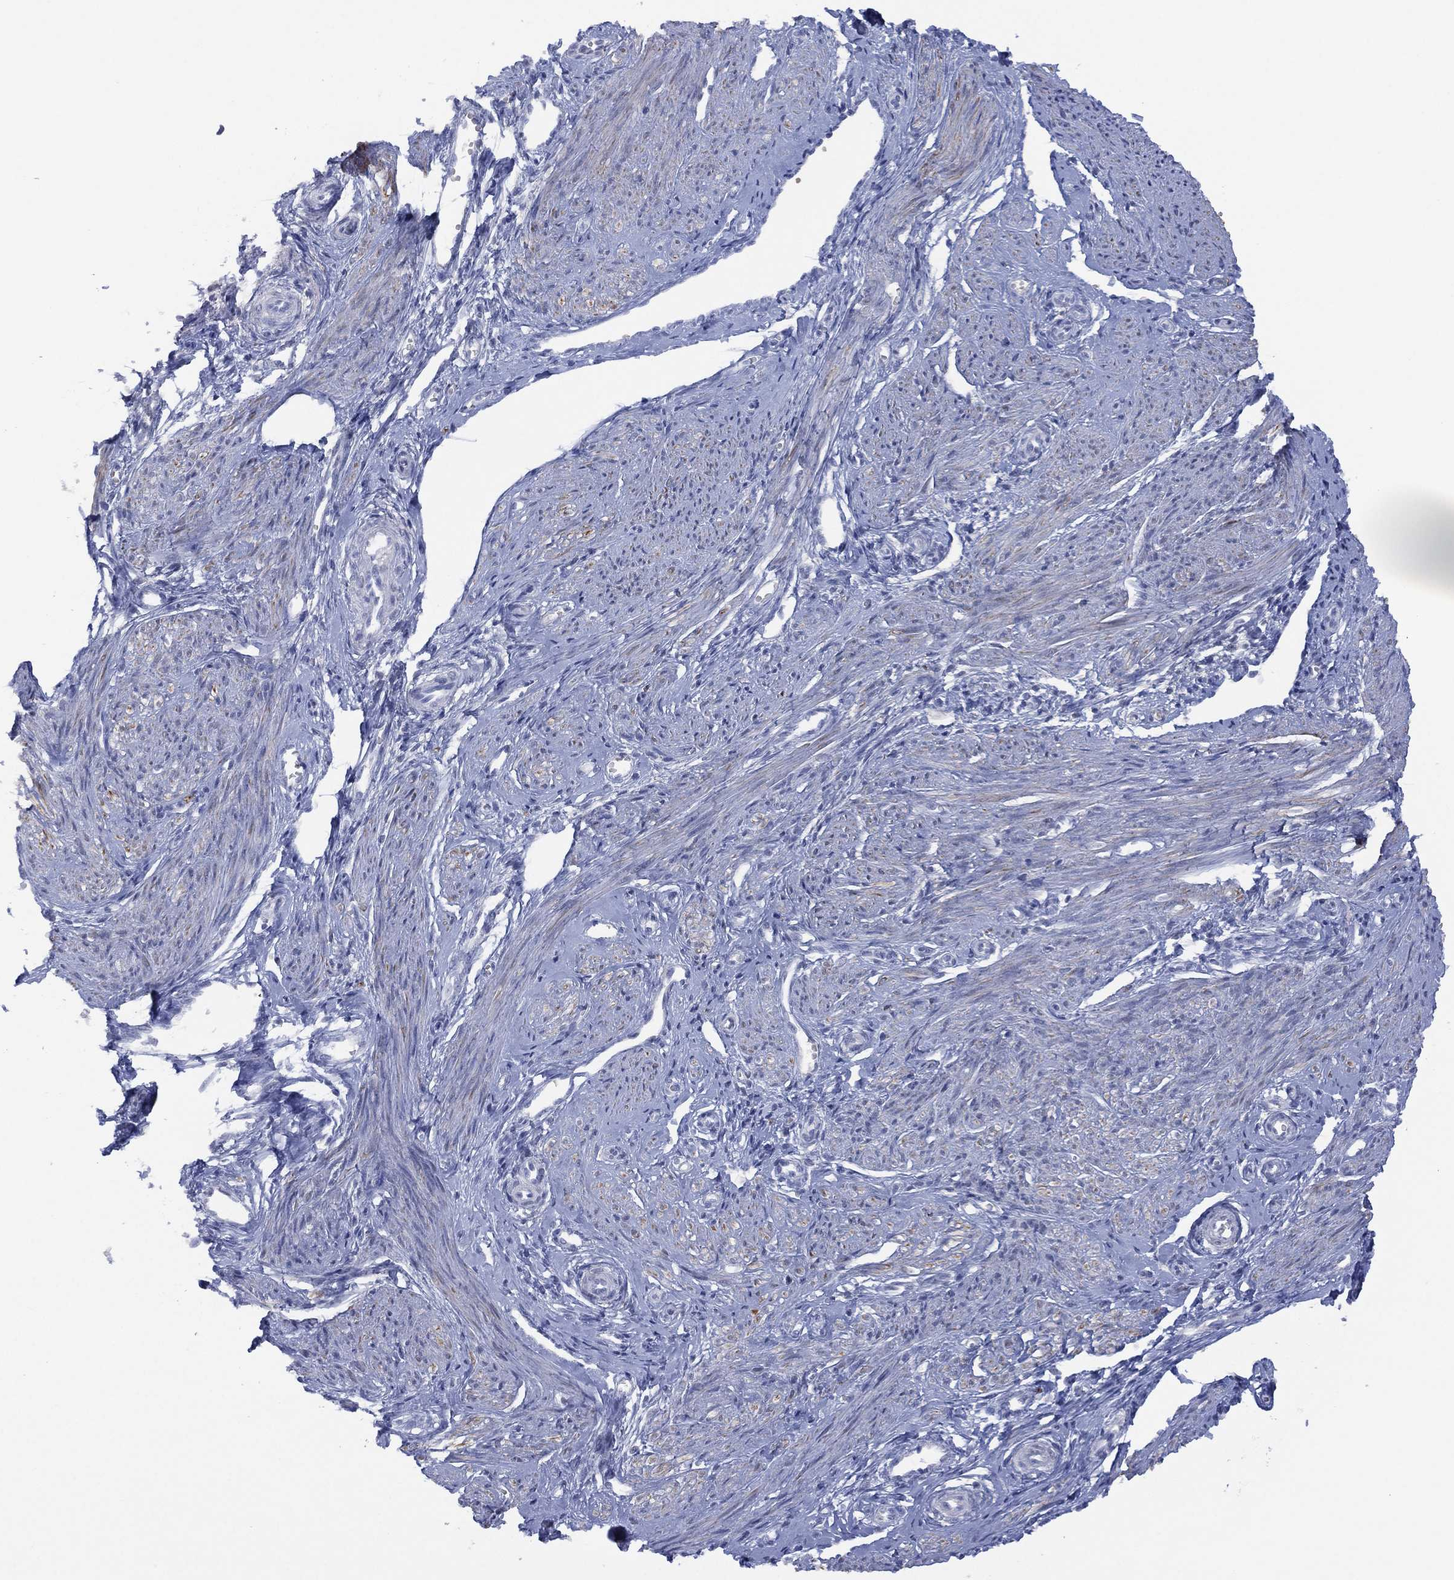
{"staining": {"intensity": "negative", "quantity": "none", "location": "none"}, "tissue": "endometrium", "cell_type": "Cells in endometrial stroma", "image_type": "normal", "snomed": [{"axis": "morphology", "description": "Normal tissue, NOS"}, {"axis": "topography", "description": "Cervix"}, {"axis": "topography", "description": "Endometrium"}], "caption": "High magnification brightfield microscopy of normal endometrium stained with DAB (brown) and counterstained with hematoxylin (blue): cells in endometrial stroma show no significant positivity. (DAB immunohistochemistry (IHC) visualized using brightfield microscopy, high magnification).", "gene": "DDAH1", "patient": {"sex": "female", "age": 37}}